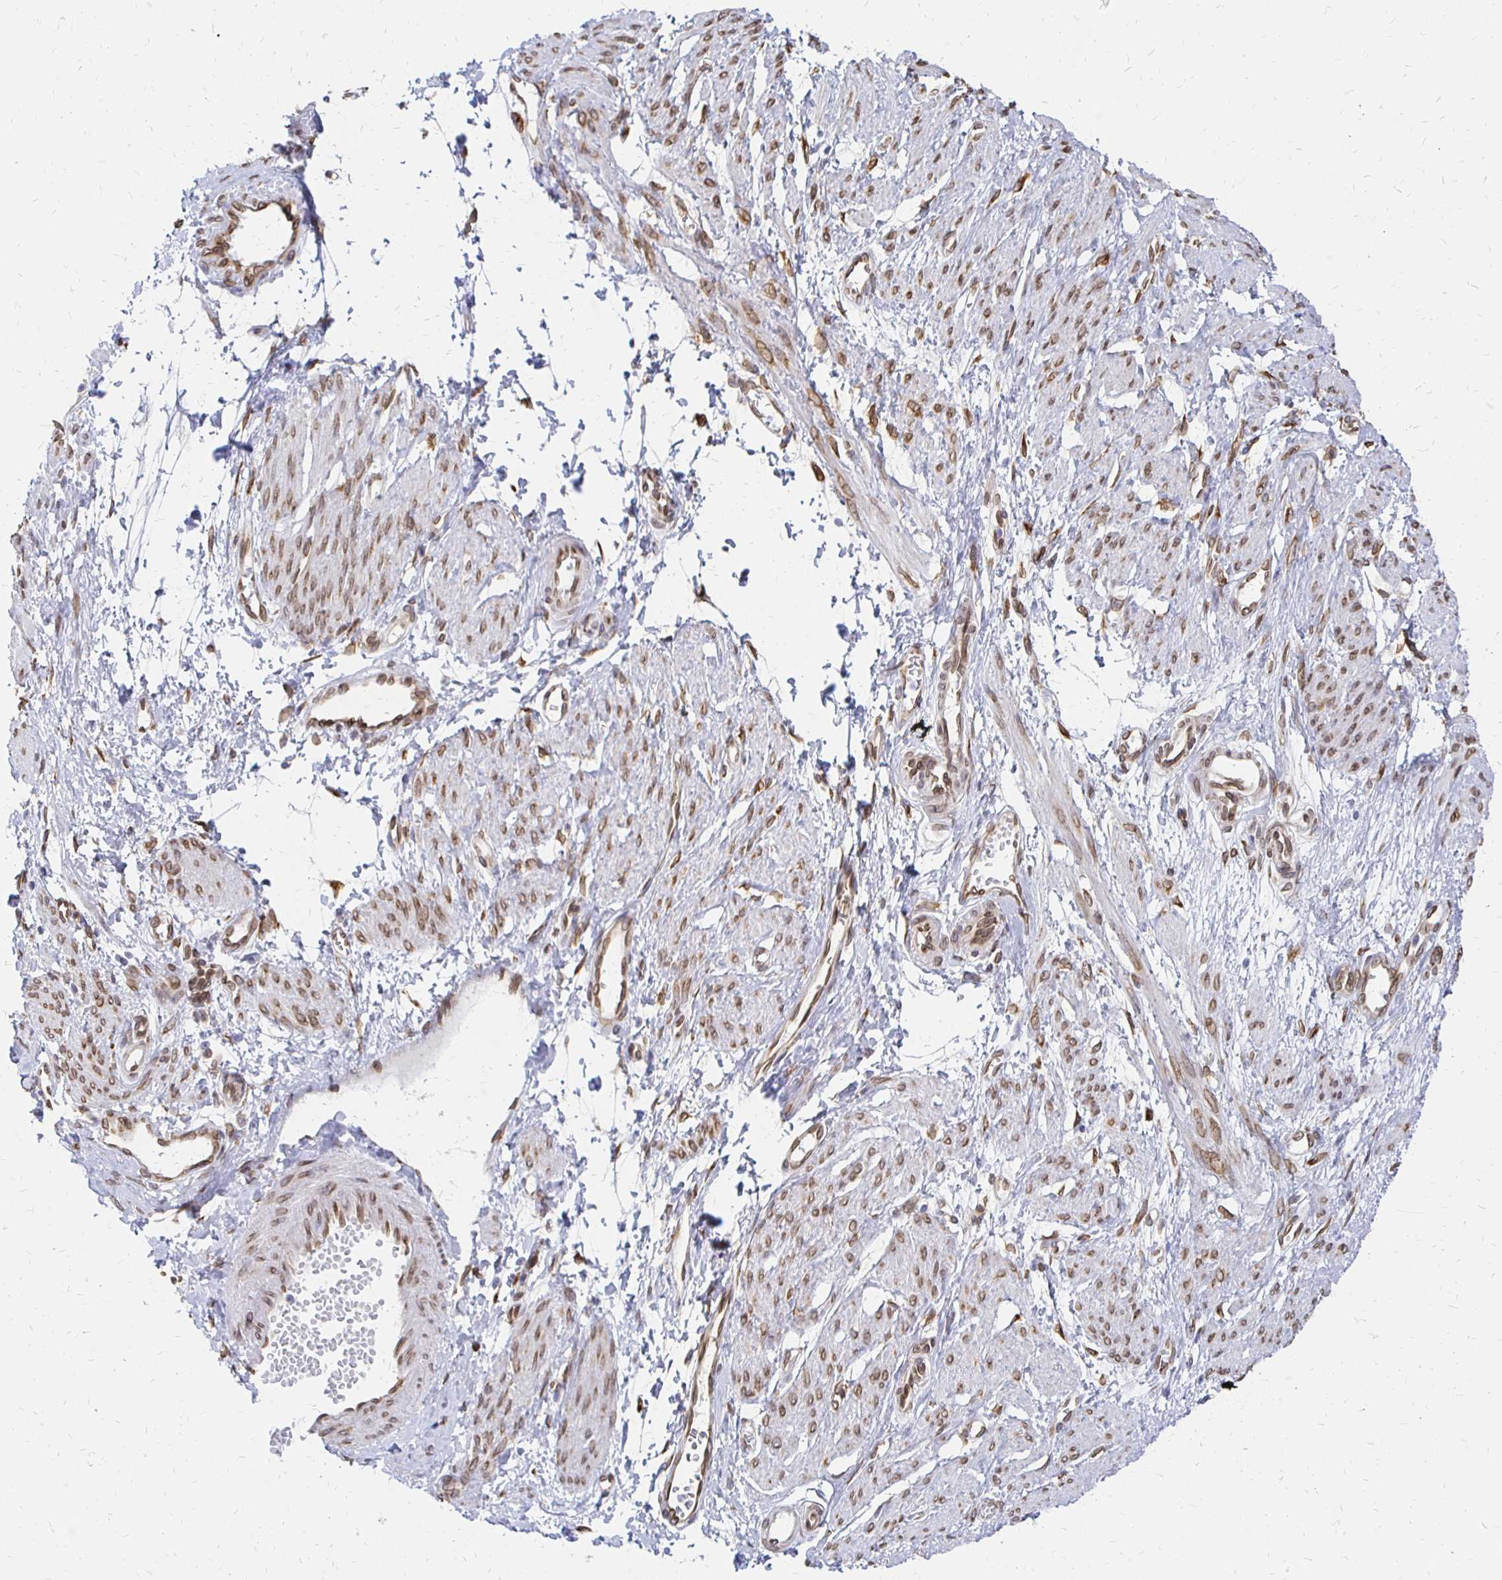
{"staining": {"intensity": "moderate", "quantity": ">75%", "location": "cytoplasmic/membranous,nuclear"}, "tissue": "smooth muscle", "cell_type": "Smooth muscle cells", "image_type": "normal", "snomed": [{"axis": "morphology", "description": "Normal tissue, NOS"}, {"axis": "topography", "description": "Smooth muscle"}, {"axis": "topography", "description": "Uterus"}], "caption": "Immunohistochemistry photomicrograph of benign human smooth muscle stained for a protein (brown), which displays medium levels of moderate cytoplasmic/membranous,nuclear positivity in approximately >75% of smooth muscle cells.", "gene": "PELI3", "patient": {"sex": "female", "age": 39}}